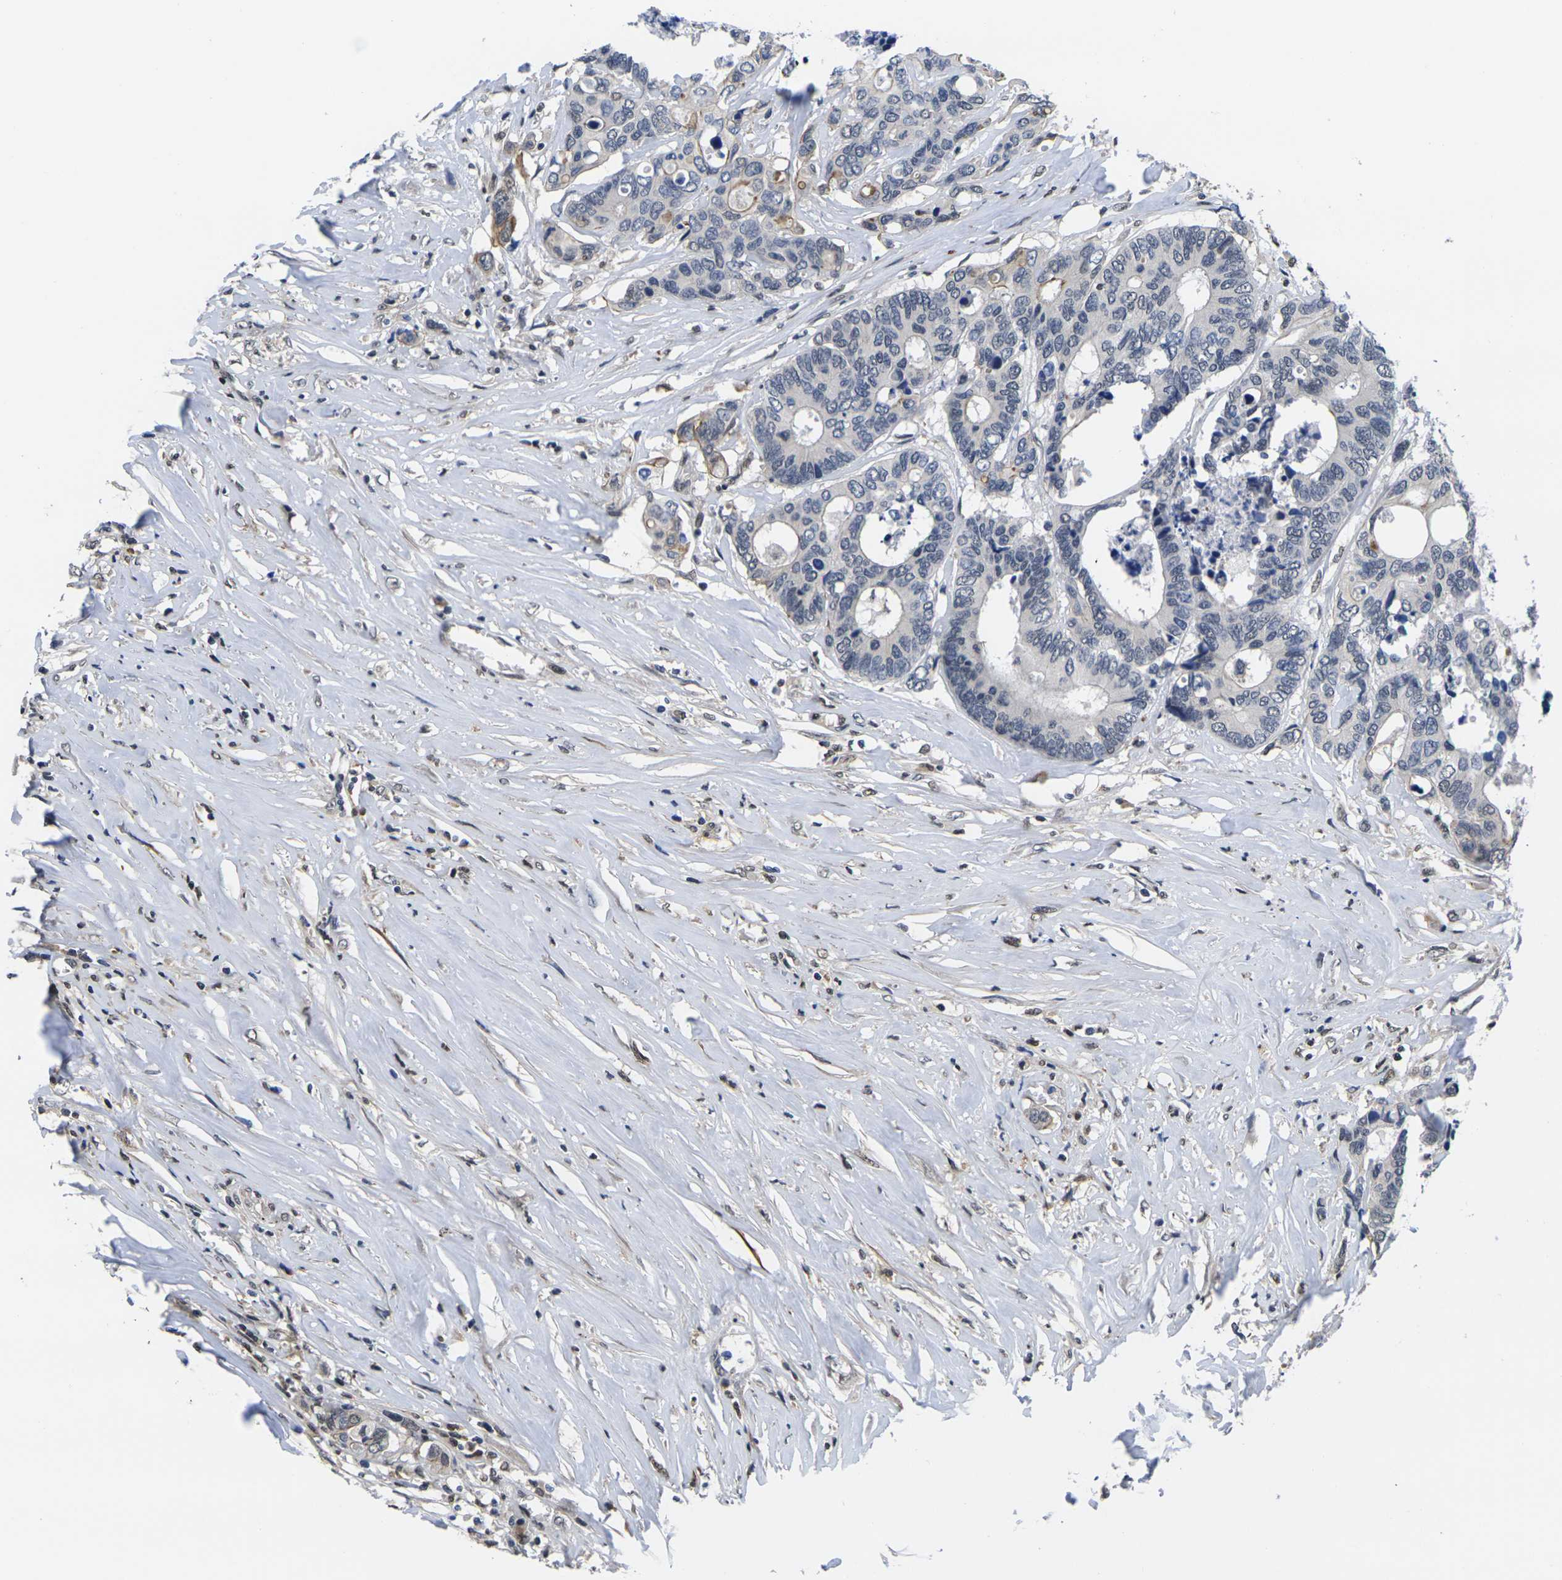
{"staining": {"intensity": "negative", "quantity": "none", "location": "none"}, "tissue": "colorectal cancer", "cell_type": "Tumor cells", "image_type": "cancer", "snomed": [{"axis": "morphology", "description": "Adenocarcinoma, NOS"}, {"axis": "topography", "description": "Rectum"}], "caption": "The photomicrograph shows no staining of tumor cells in colorectal cancer (adenocarcinoma). (Brightfield microscopy of DAB immunohistochemistry (IHC) at high magnification).", "gene": "RBM7", "patient": {"sex": "male", "age": 55}}